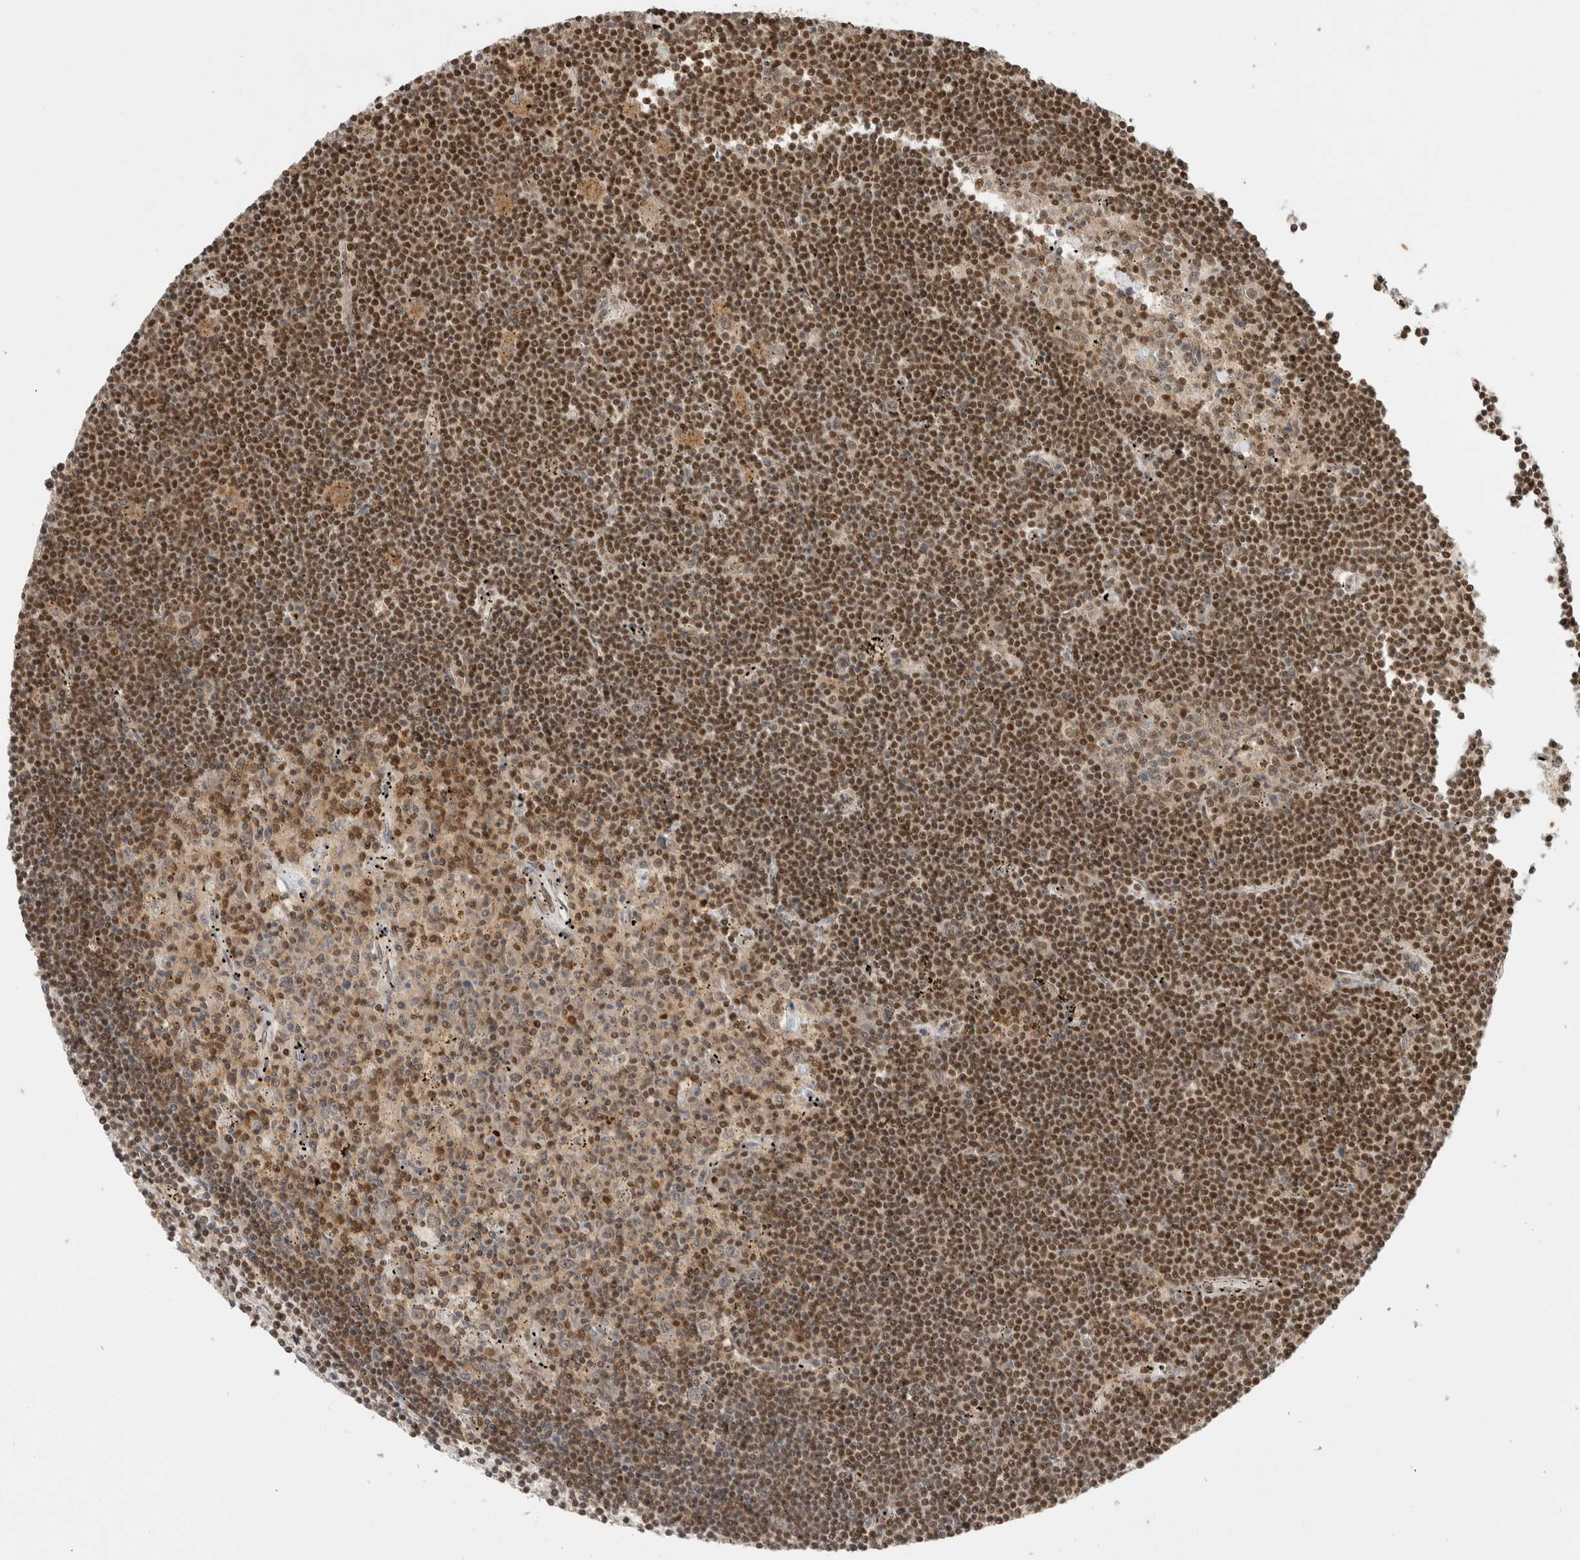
{"staining": {"intensity": "strong", "quantity": ">75%", "location": "nuclear"}, "tissue": "lymphoma", "cell_type": "Tumor cells", "image_type": "cancer", "snomed": [{"axis": "morphology", "description": "Malignant lymphoma, non-Hodgkin's type, Low grade"}, {"axis": "topography", "description": "Spleen"}], "caption": "The photomicrograph demonstrates staining of low-grade malignant lymphoma, non-Hodgkin's type, revealing strong nuclear protein expression (brown color) within tumor cells.", "gene": "SNRNP40", "patient": {"sex": "male", "age": 76}}